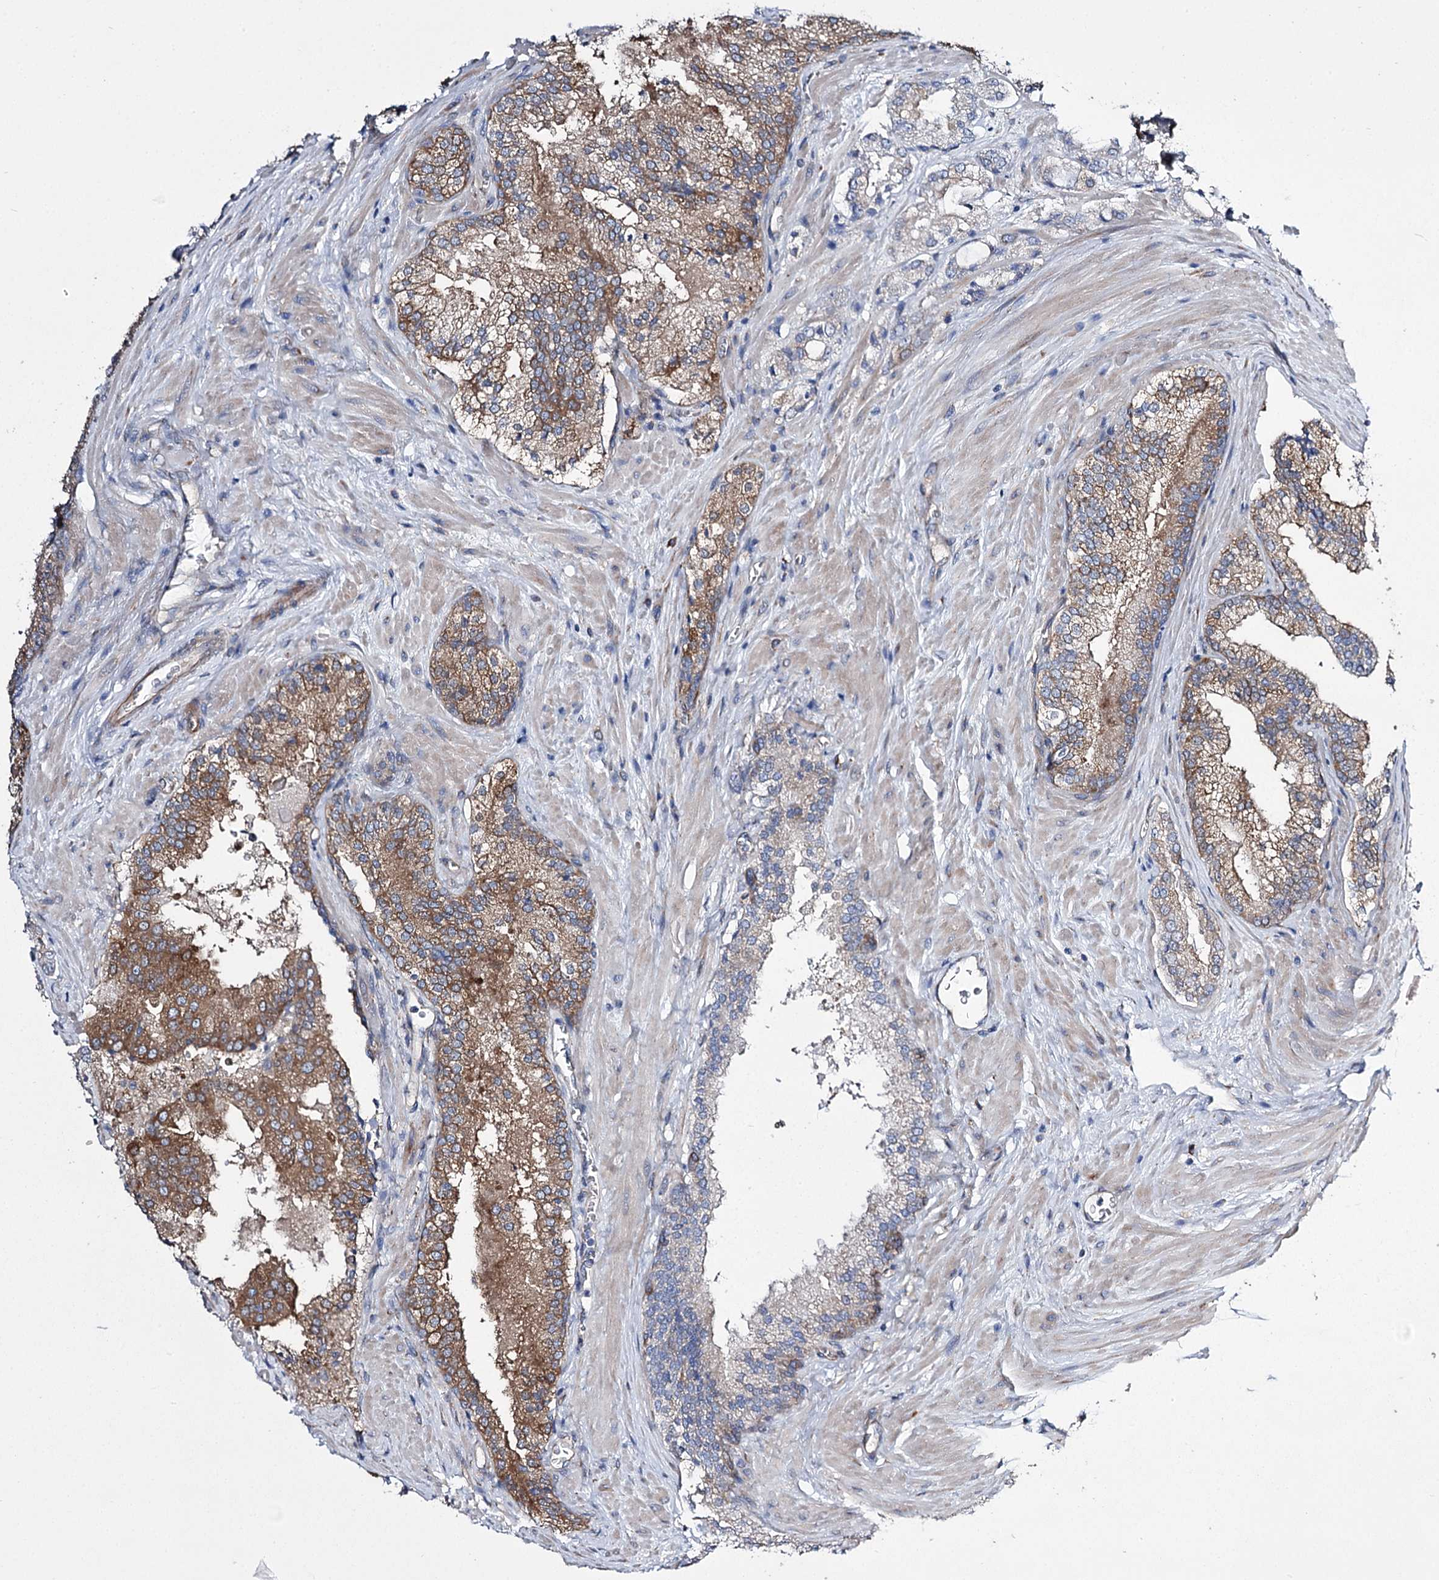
{"staining": {"intensity": "moderate", "quantity": "25%-75%", "location": "cytoplasmic/membranous"}, "tissue": "prostate cancer", "cell_type": "Tumor cells", "image_type": "cancer", "snomed": [{"axis": "morphology", "description": "Adenocarcinoma, Low grade"}, {"axis": "topography", "description": "Prostate"}], "caption": "Adenocarcinoma (low-grade) (prostate) was stained to show a protein in brown. There is medium levels of moderate cytoplasmic/membranous positivity in approximately 25%-75% of tumor cells. Ihc stains the protein in brown and the nuclei are stained blue.", "gene": "RMDN2", "patient": {"sex": "male", "age": 74}}